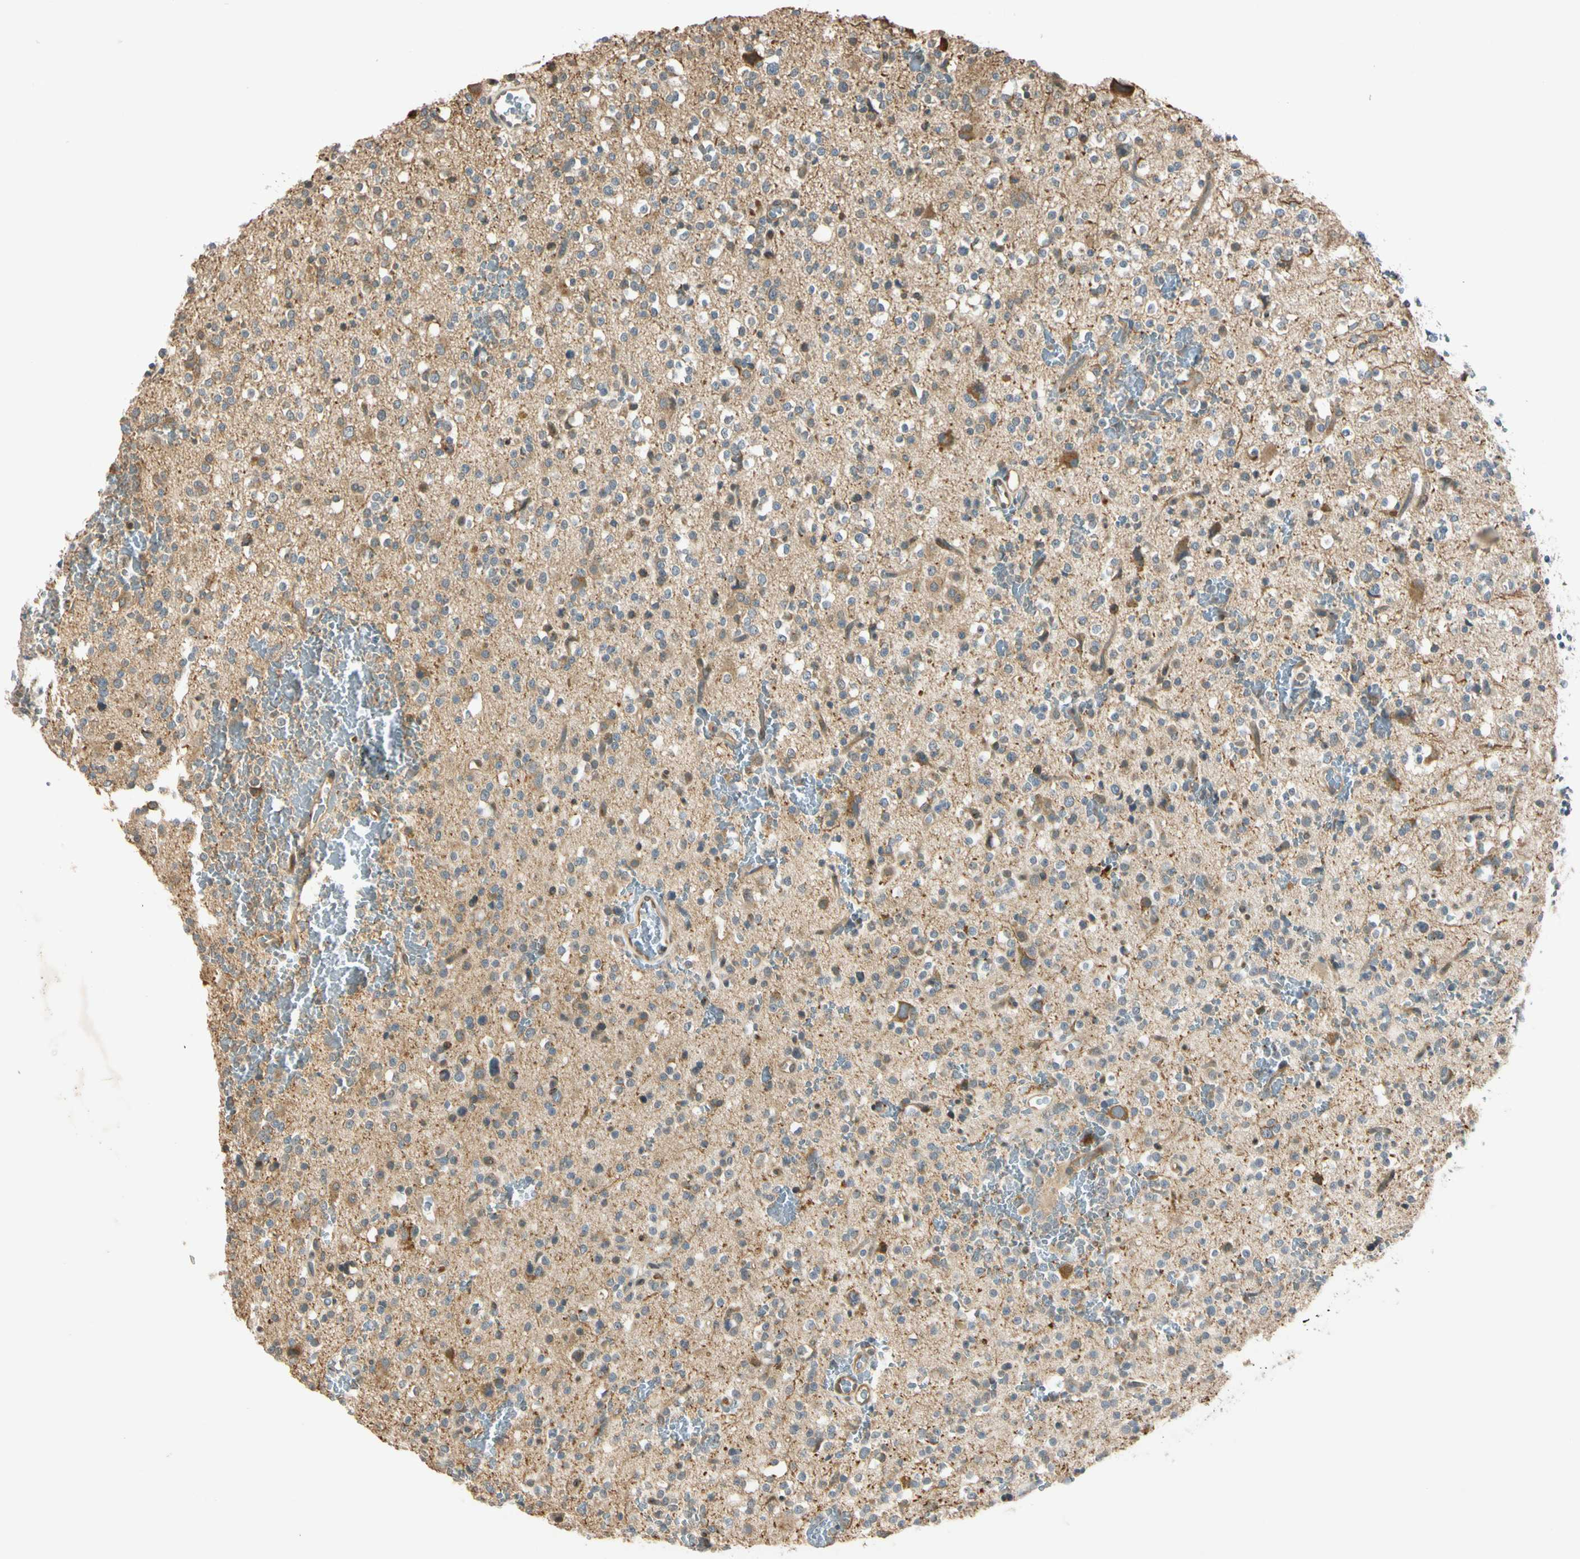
{"staining": {"intensity": "moderate", "quantity": ">75%", "location": "cytoplasmic/membranous"}, "tissue": "glioma", "cell_type": "Tumor cells", "image_type": "cancer", "snomed": [{"axis": "morphology", "description": "Glioma, malignant, High grade"}, {"axis": "topography", "description": "Brain"}], "caption": "Tumor cells exhibit moderate cytoplasmic/membranous staining in approximately >75% of cells in malignant glioma (high-grade). (Brightfield microscopy of DAB IHC at high magnification).", "gene": "RPS6KB2", "patient": {"sex": "male", "age": 47}}